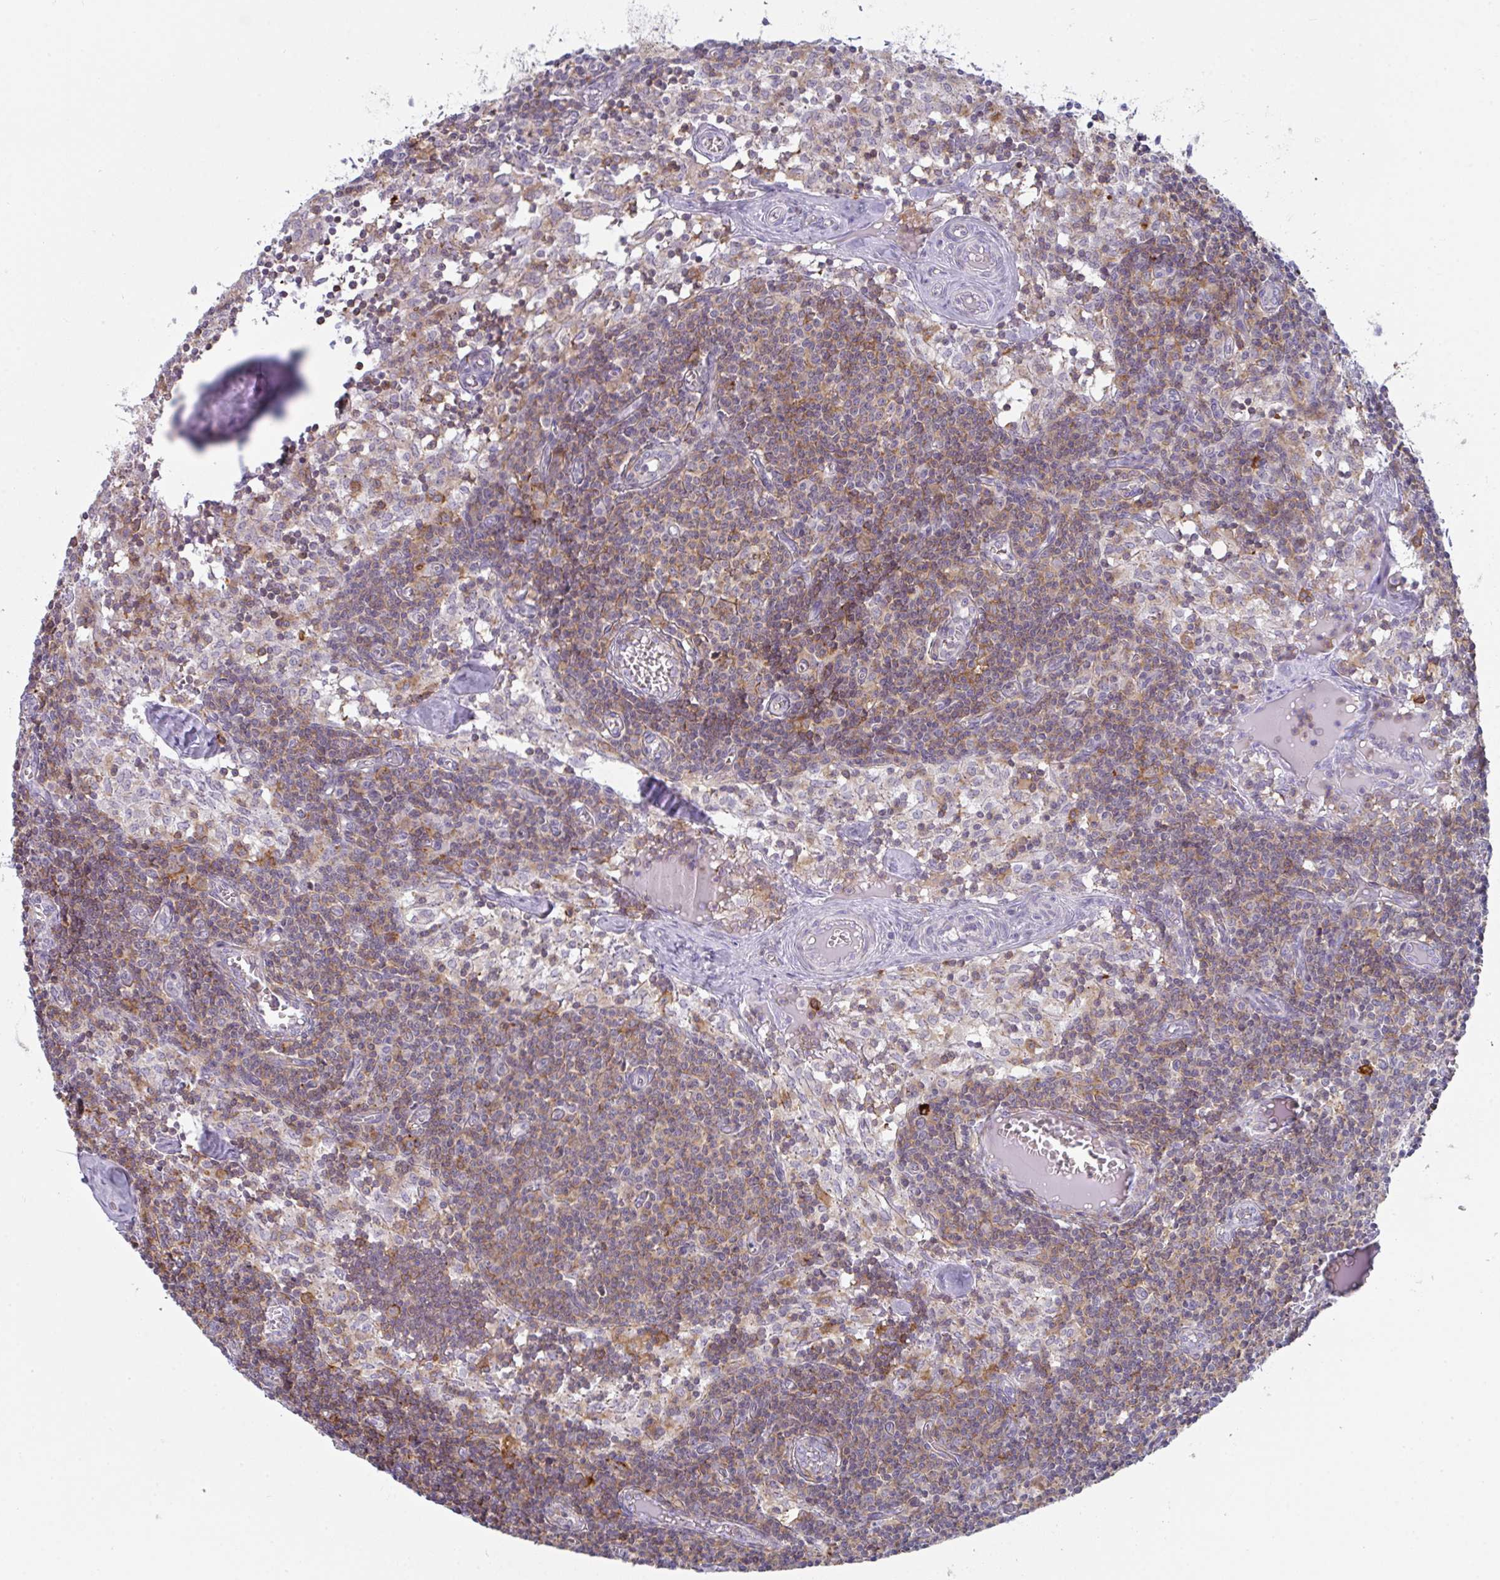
{"staining": {"intensity": "moderate", "quantity": "25%-75%", "location": "cytoplasmic/membranous"}, "tissue": "lymph node", "cell_type": "Germinal center cells", "image_type": "normal", "snomed": [{"axis": "morphology", "description": "Normal tissue, NOS"}, {"axis": "topography", "description": "Lymph node"}], "caption": "Unremarkable lymph node was stained to show a protein in brown. There is medium levels of moderate cytoplasmic/membranous positivity in approximately 25%-75% of germinal center cells. Nuclei are stained in blue.", "gene": "CD80", "patient": {"sex": "female", "age": 31}}